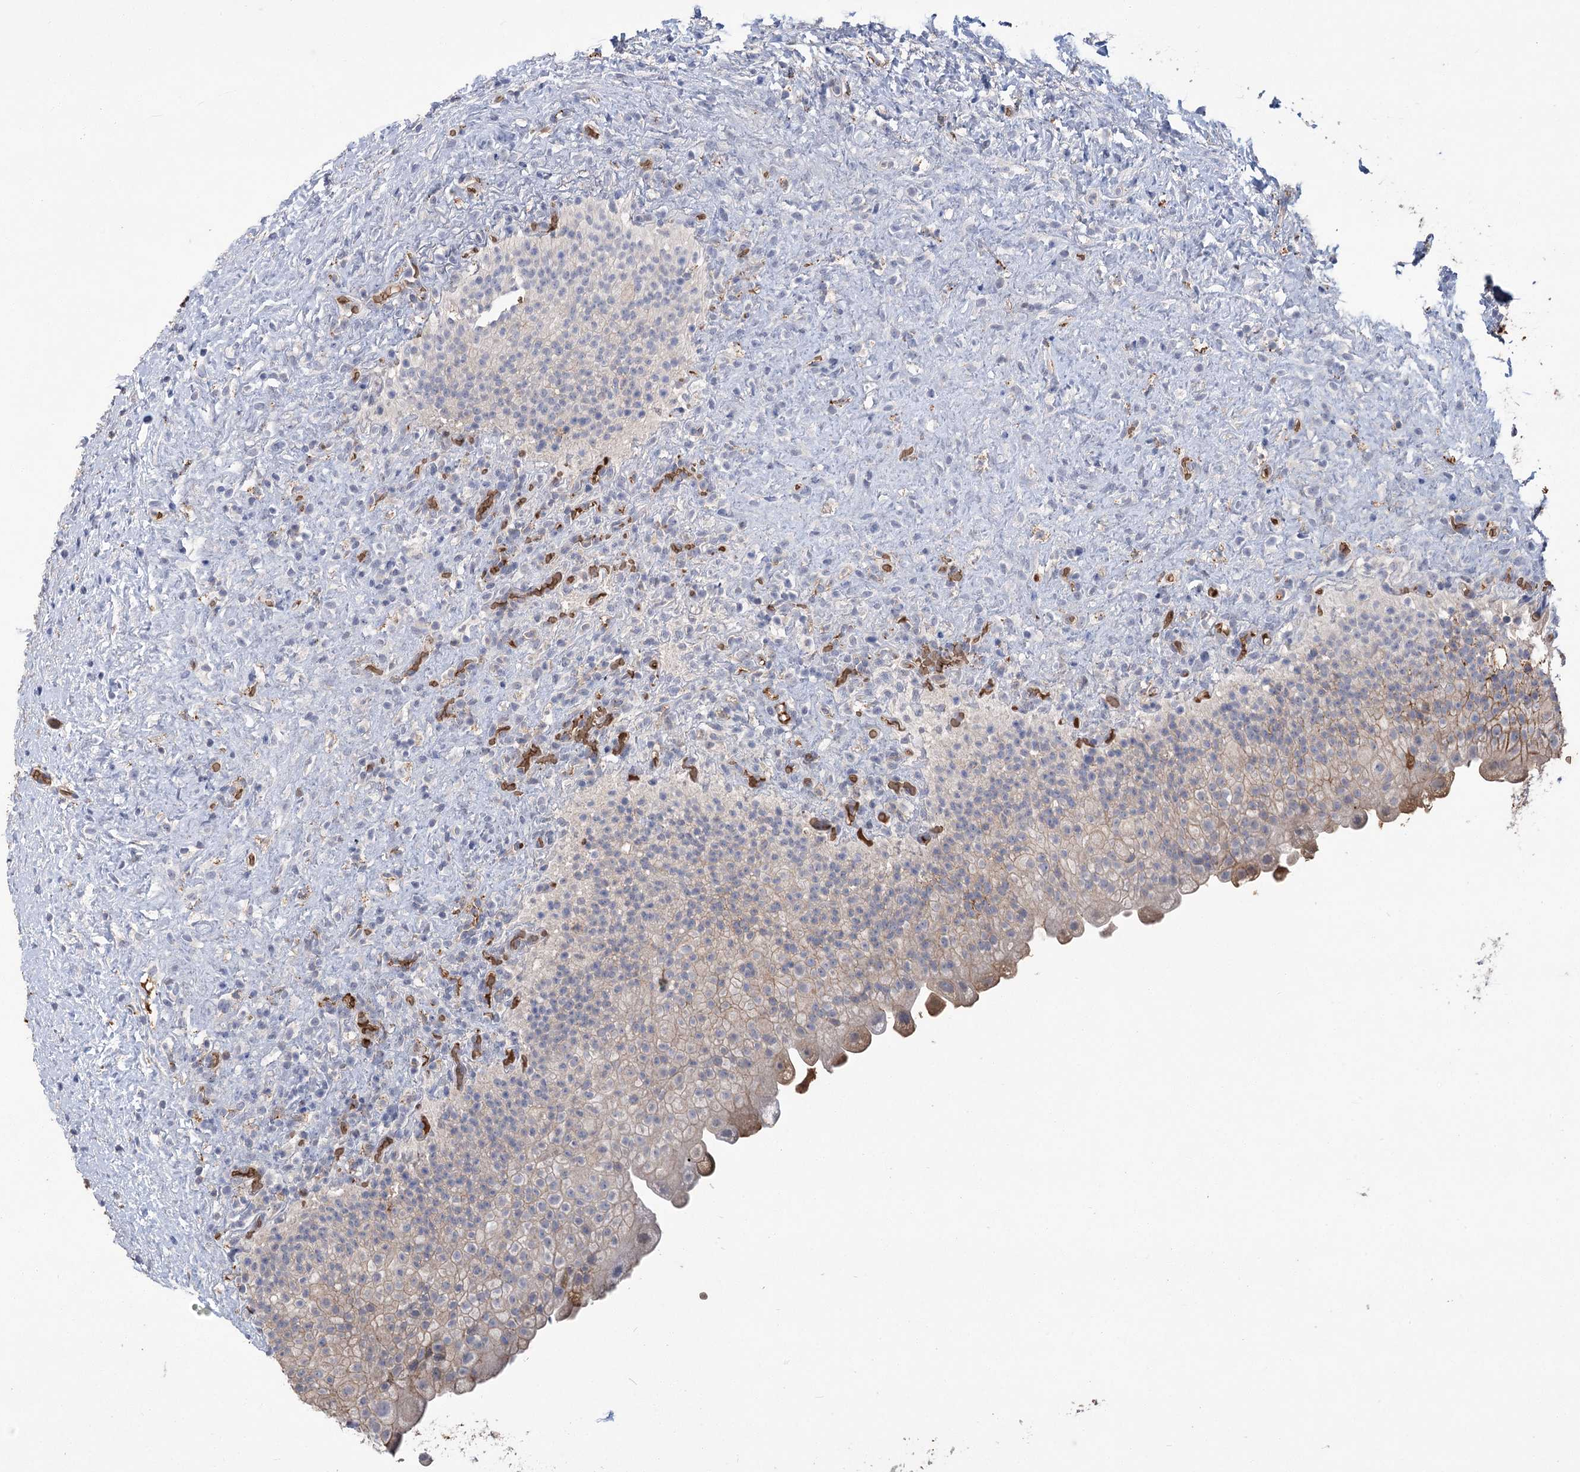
{"staining": {"intensity": "moderate", "quantity": "<25%", "location": "cytoplasmic/membranous"}, "tissue": "urinary bladder", "cell_type": "Urothelial cells", "image_type": "normal", "snomed": [{"axis": "morphology", "description": "Normal tissue, NOS"}, {"axis": "topography", "description": "Urinary bladder"}], "caption": "Moderate cytoplasmic/membranous positivity is identified in about <25% of urothelial cells in normal urinary bladder. The protein of interest is stained brown, and the nuclei are stained in blue (DAB IHC with brightfield microscopy, high magnification).", "gene": "HBA1", "patient": {"sex": "female", "age": 27}}